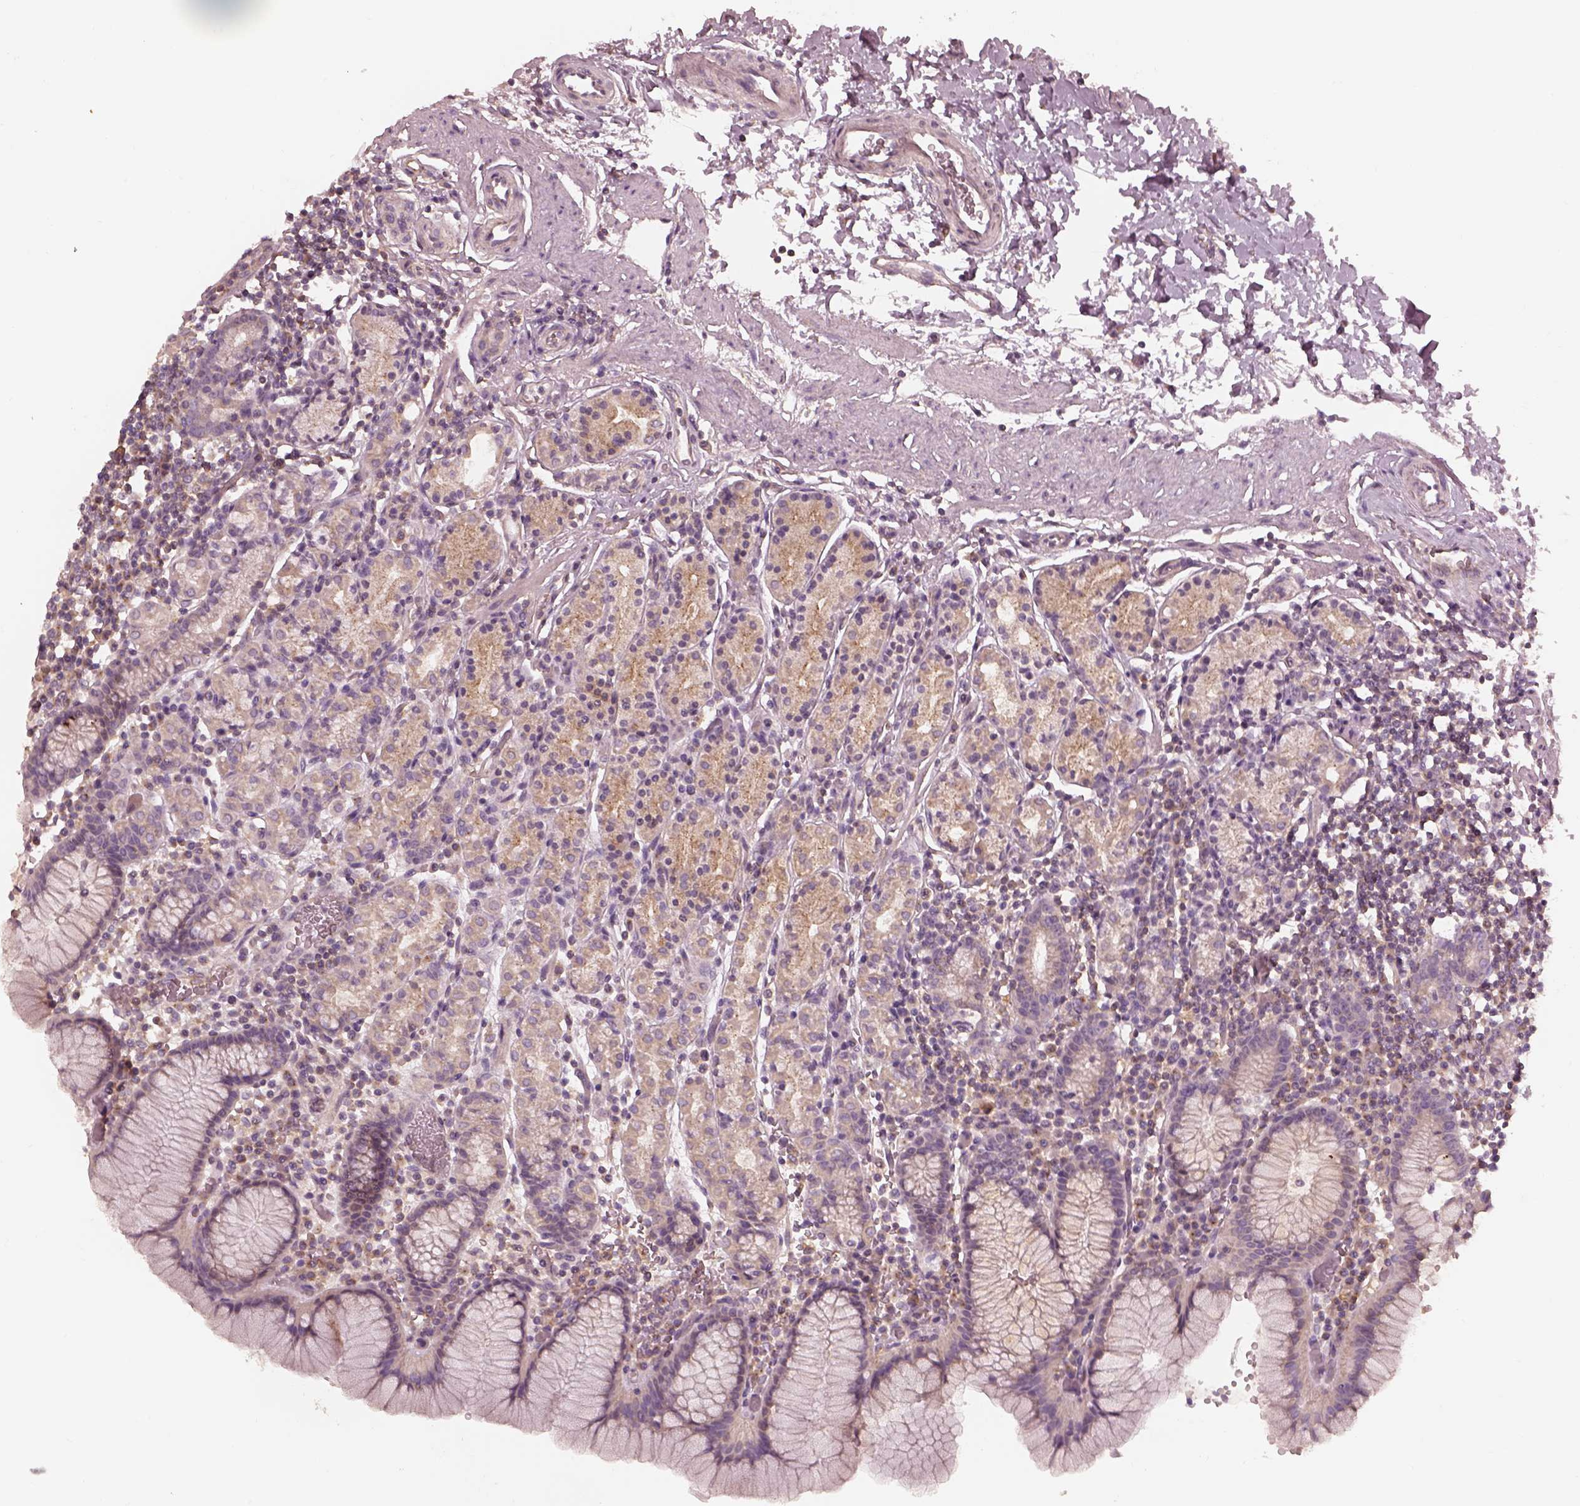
{"staining": {"intensity": "weak", "quantity": "25%-75%", "location": "cytoplasmic/membranous"}, "tissue": "stomach", "cell_type": "Glandular cells", "image_type": "normal", "snomed": [{"axis": "morphology", "description": "Normal tissue, NOS"}, {"axis": "topography", "description": "Stomach, upper"}, {"axis": "topography", "description": "Stomach"}], "caption": "DAB immunohistochemical staining of normal stomach demonstrates weak cytoplasmic/membranous protein positivity in about 25%-75% of glandular cells. (DAB (3,3'-diaminobenzidine) IHC, brown staining for protein, blue staining for nuclei).", "gene": "PRKACG", "patient": {"sex": "male", "age": 62}}